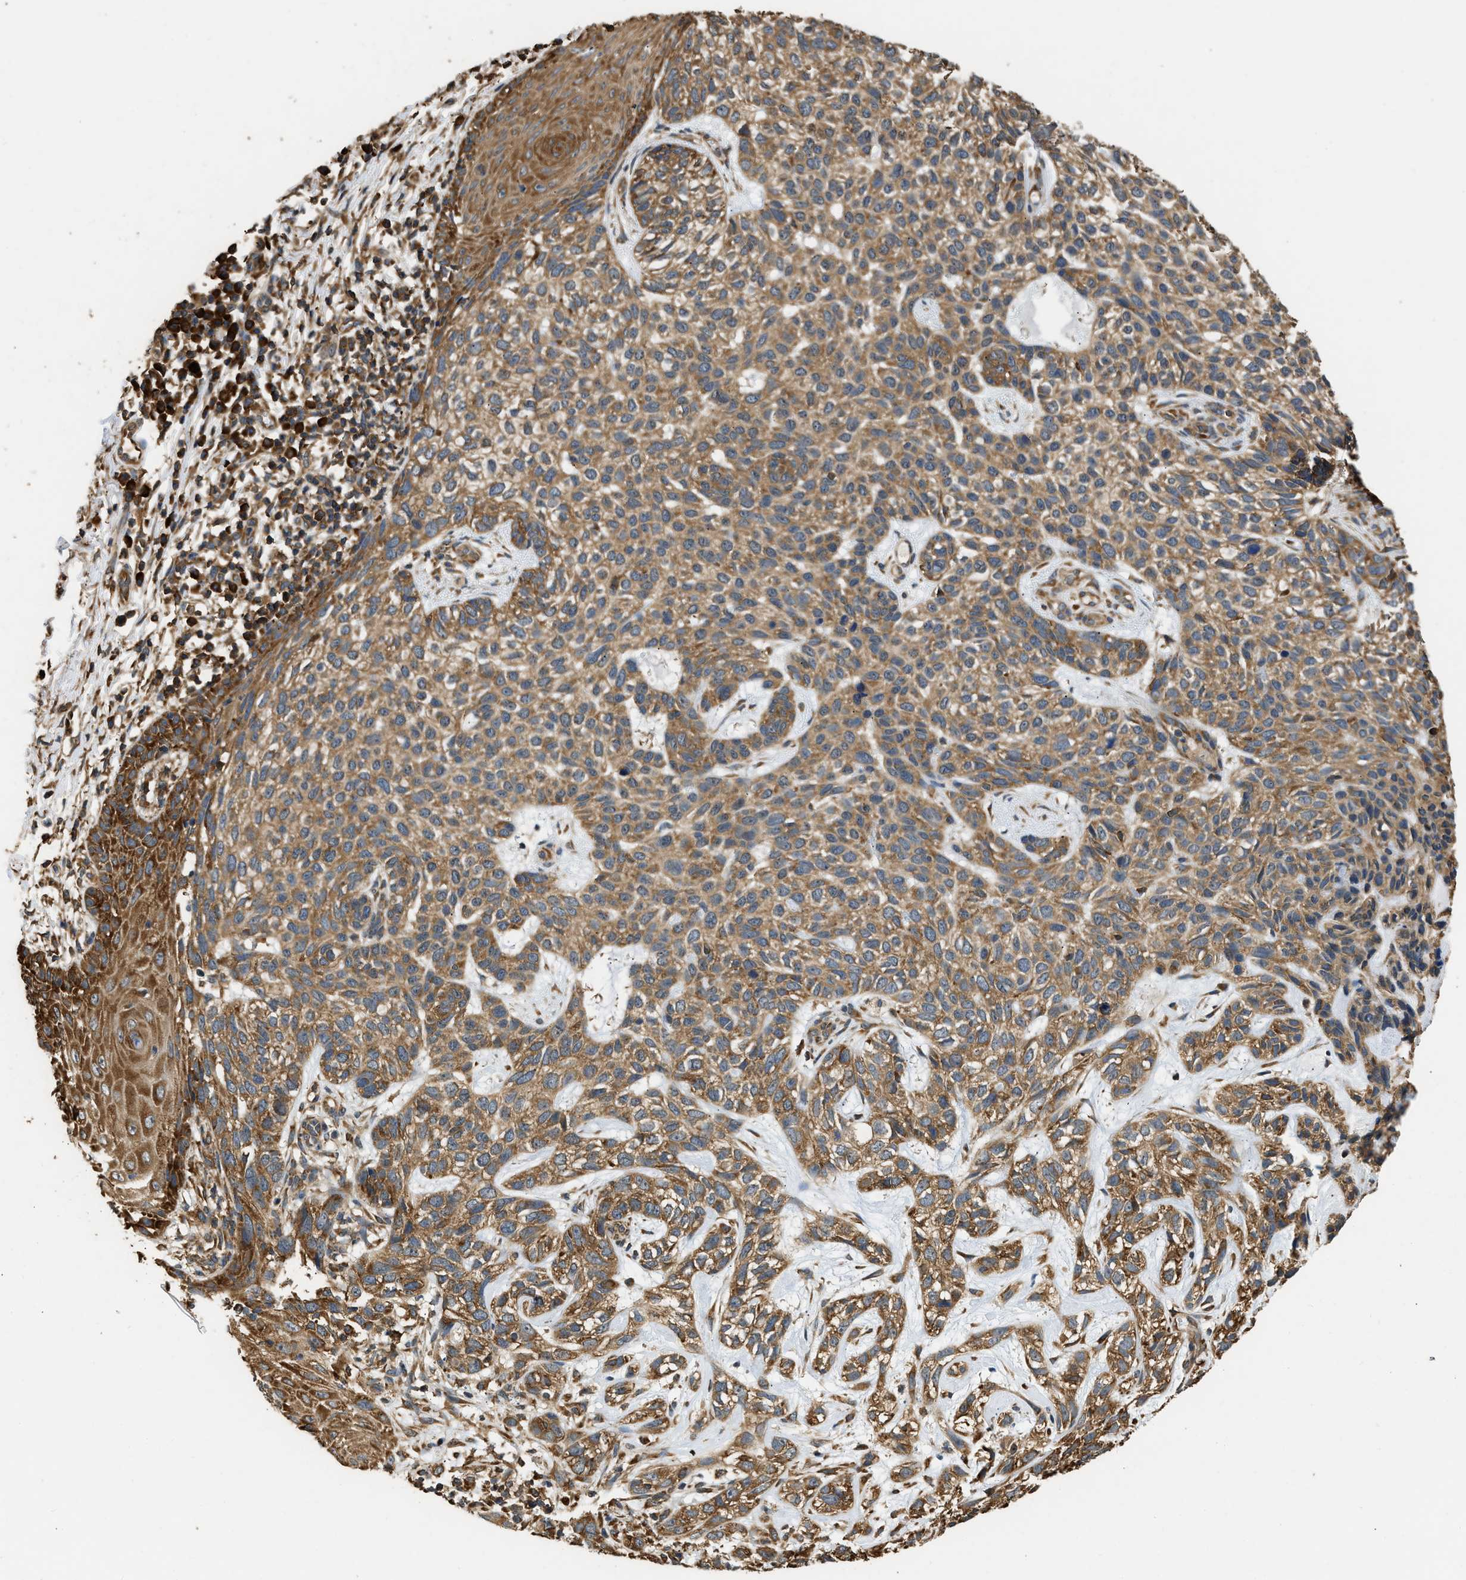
{"staining": {"intensity": "moderate", "quantity": ">75%", "location": "cytoplasmic/membranous"}, "tissue": "skin cancer", "cell_type": "Tumor cells", "image_type": "cancer", "snomed": [{"axis": "morphology", "description": "Normal tissue, NOS"}, {"axis": "morphology", "description": "Basal cell carcinoma"}, {"axis": "topography", "description": "Skin"}], "caption": "Skin cancer (basal cell carcinoma) tissue exhibits moderate cytoplasmic/membranous positivity in approximately >75% of tumor cells, visualized by immunohistochemistry. (Stains: DAB (3,3'-diaminobenzidine) in brown, nuclei in blue, Microscopy: brightfield microscopy at high magnification).", "gene": "SLC36A4", "patient": {"sex": "male", "age": 79}}